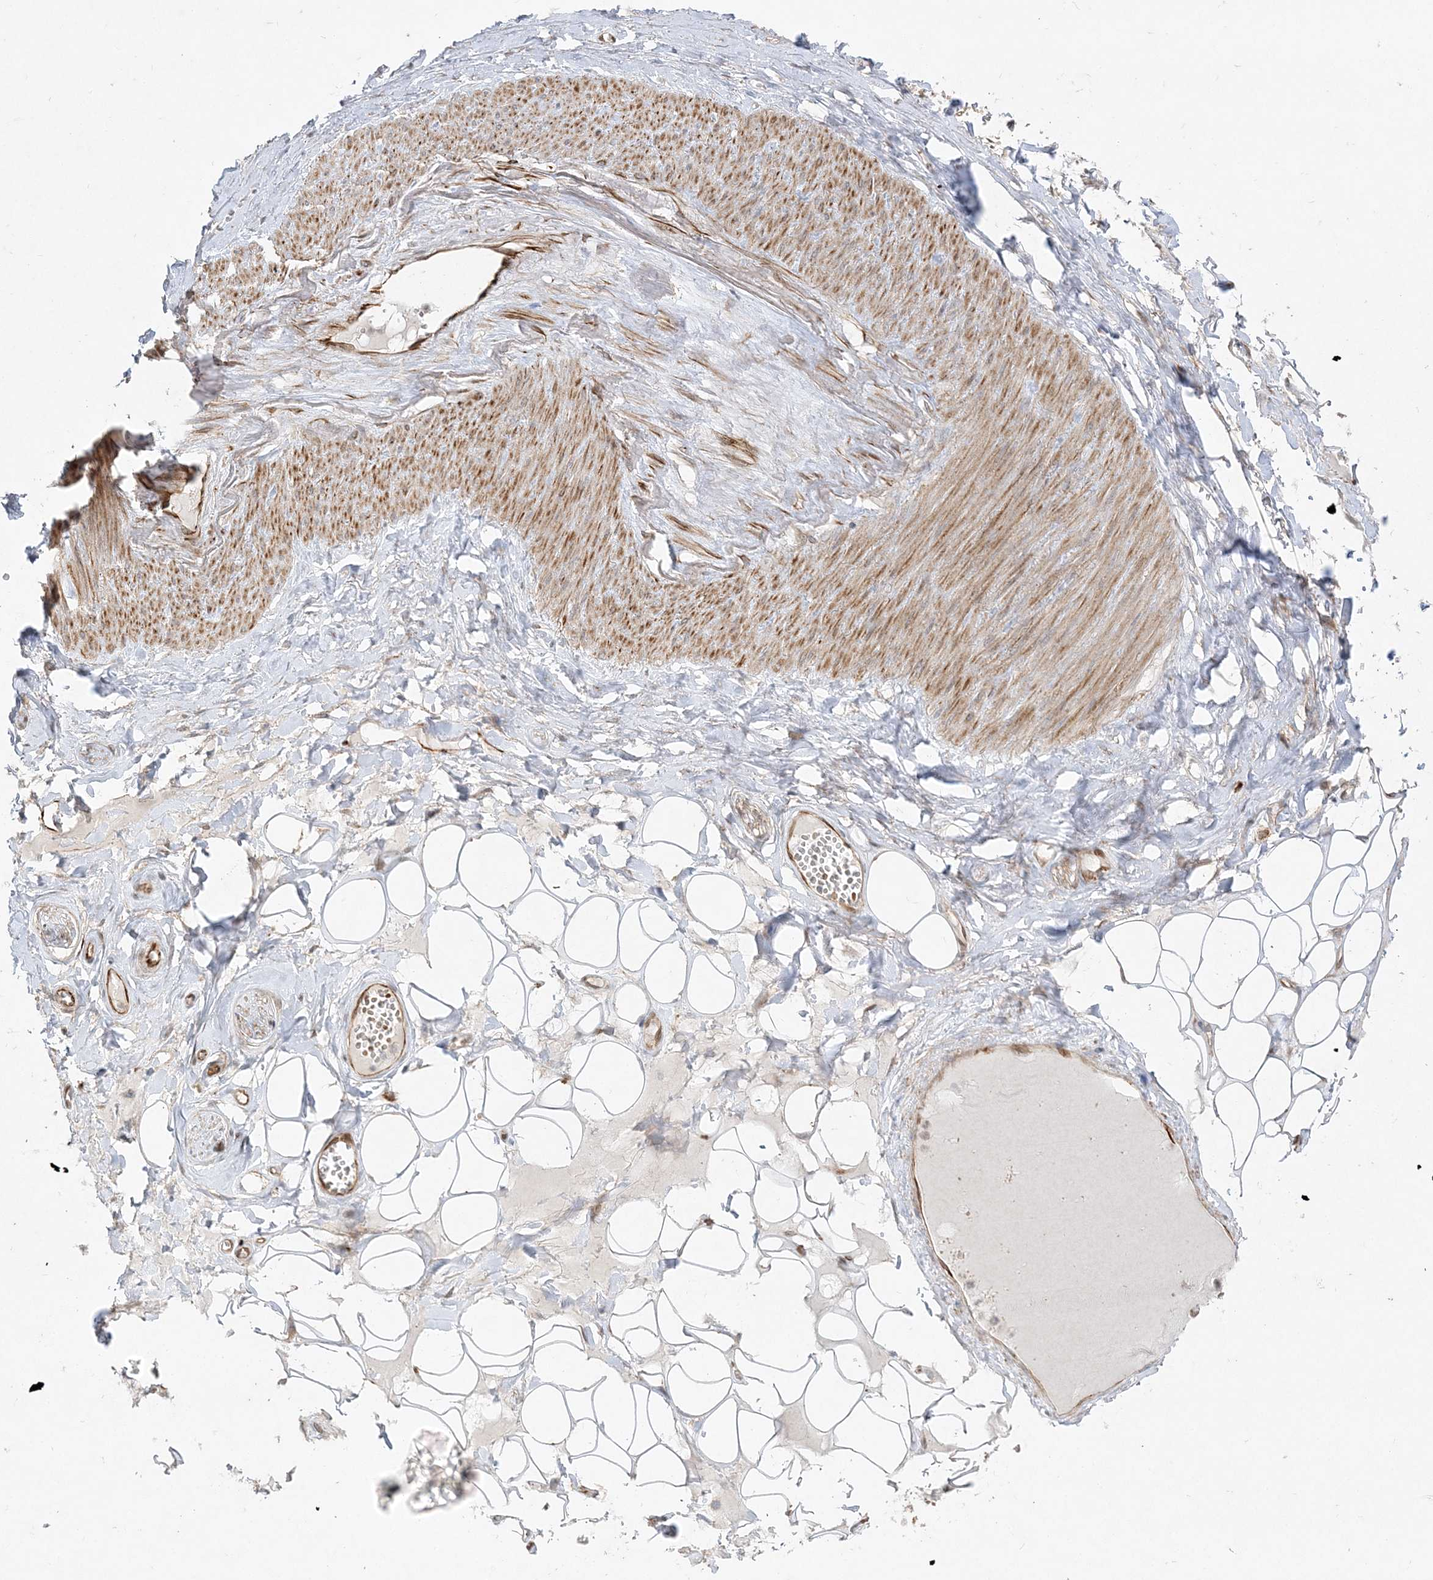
{"staining": {"intensity": "moderate", "quantity": "<25%", "location": "cytoplasmic/membranous"}, "tissue": "adipose tissue", "cell_type": "Adipocytes", "image_type": "normal", "snomed": [{"axis": "morphology", "description": "Normal tissue, NOS"}, {"axis": "morphology", "description": "Inflammation, NOS"}, {"axis": "topography", "description": "Salivary gland"}, {"axis": "topography", "description": "Peripheral nerve tissue"}], "caption": "Immunohistochemistry (DAB) staining of benign human adipose tissue shows moderate cytoplasmic/membranous protein staining in approximately <25% of adipocytes. The staining was performed using DAB (3,3'-diaminobenzidine) to visualize the protein expression in brown, while the nuclei were stained in blue with hematoxylin (Magnification: 20x).", "gene": "INPP1", "patient": {"sex": "female", "age": 75}}